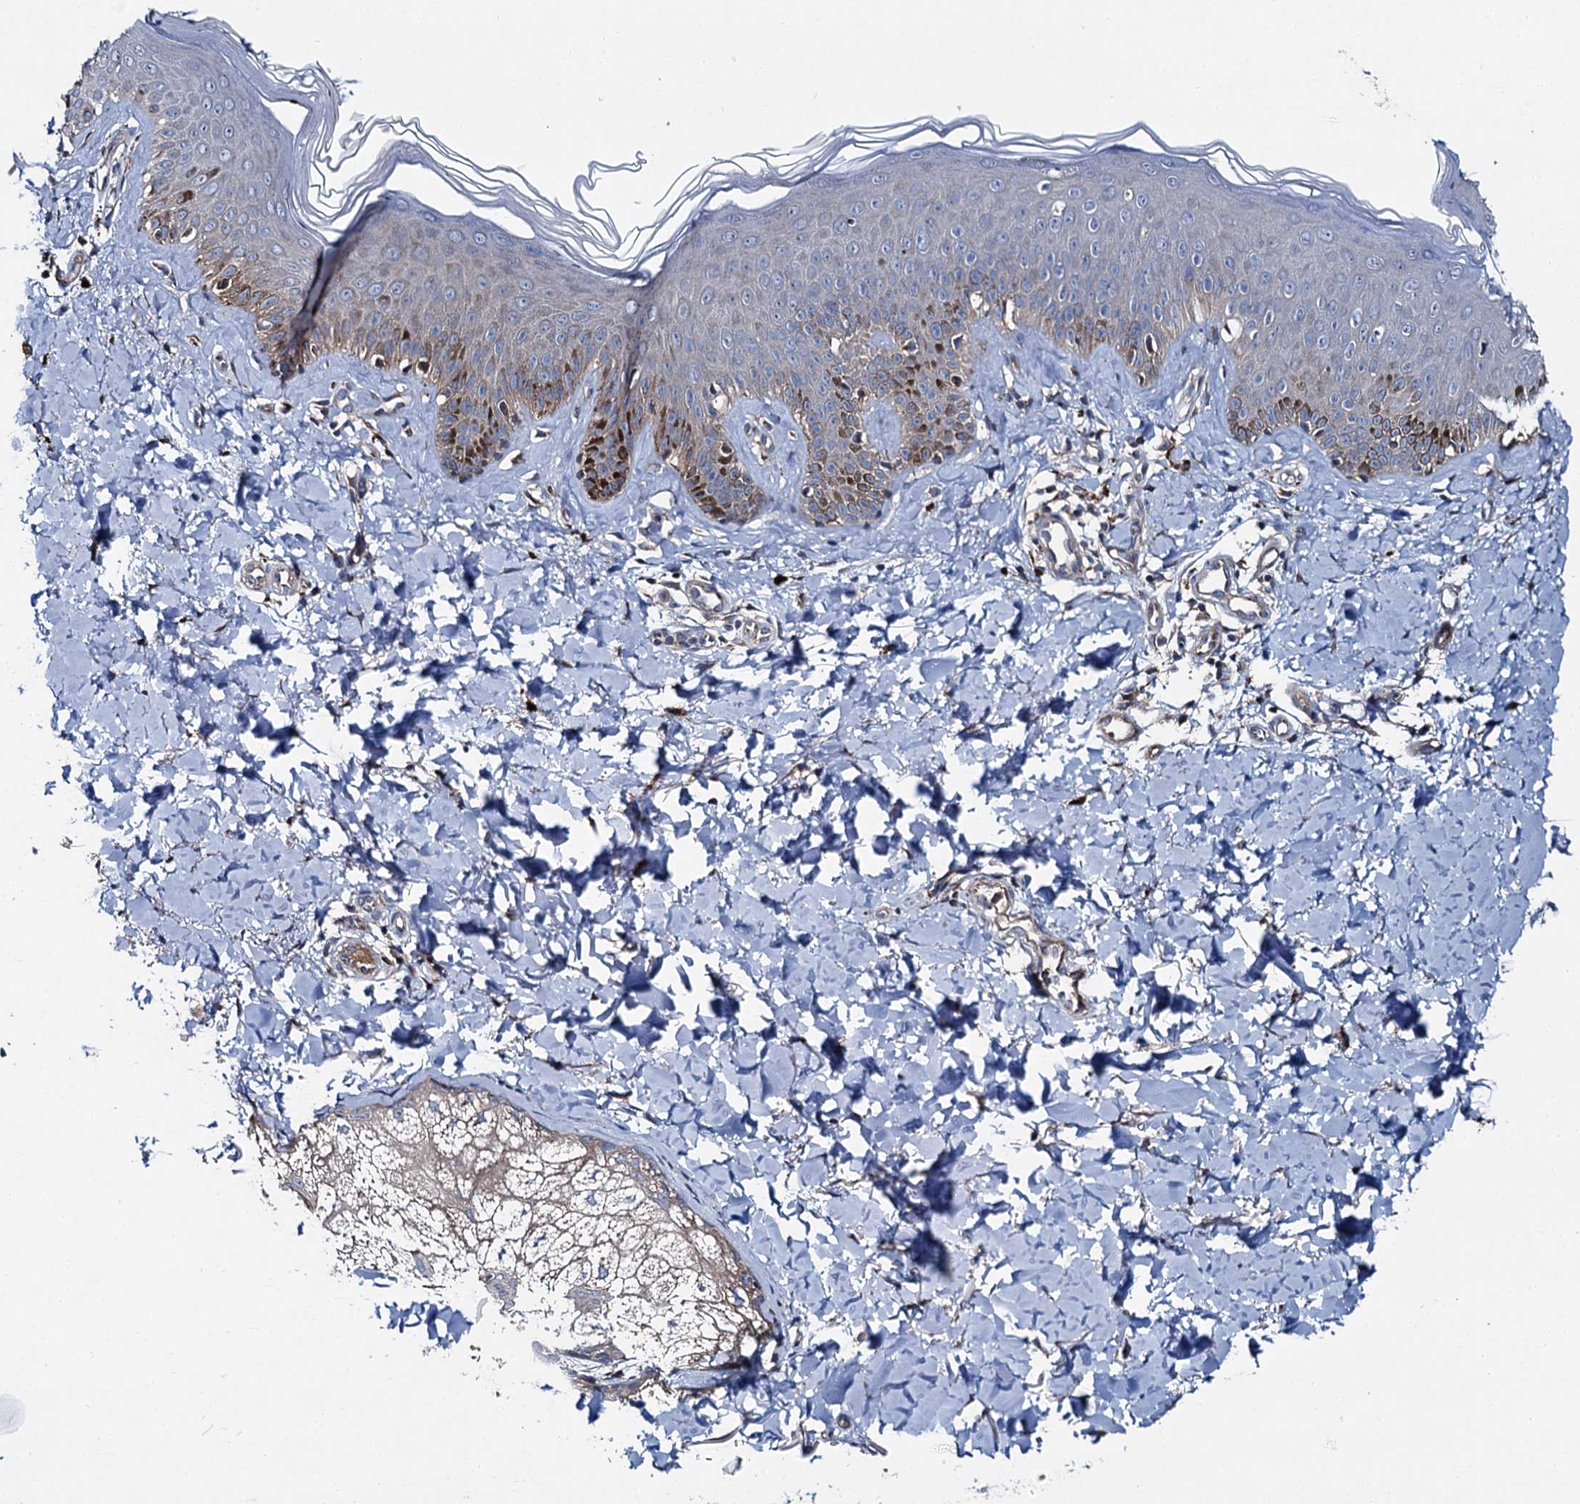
{"staining": {"intensity": "moderate", "quantity": ">75%", "location": "cytoplasmic/membranous"}, "tissue": "skin", "cell_type": "Fibroblasts", "image_type": "normal", "snomed": [{"axis": "morphology", "description": "Normal tissue, NOS"}, {"axis": "topography", "description": "Skin"}], "caption": "Immunohistochemical staining of benign skin exhibits >75% levels of moderate cytoplasmic/membranous protein expression in about >75% of fibroblasts. (DAB (3,3'-diaminobenzidine) IHC with brightfield microscopy, high magnification).", "gene": "SLC22A25", "patient": {"sex": "male", "age": 52}}